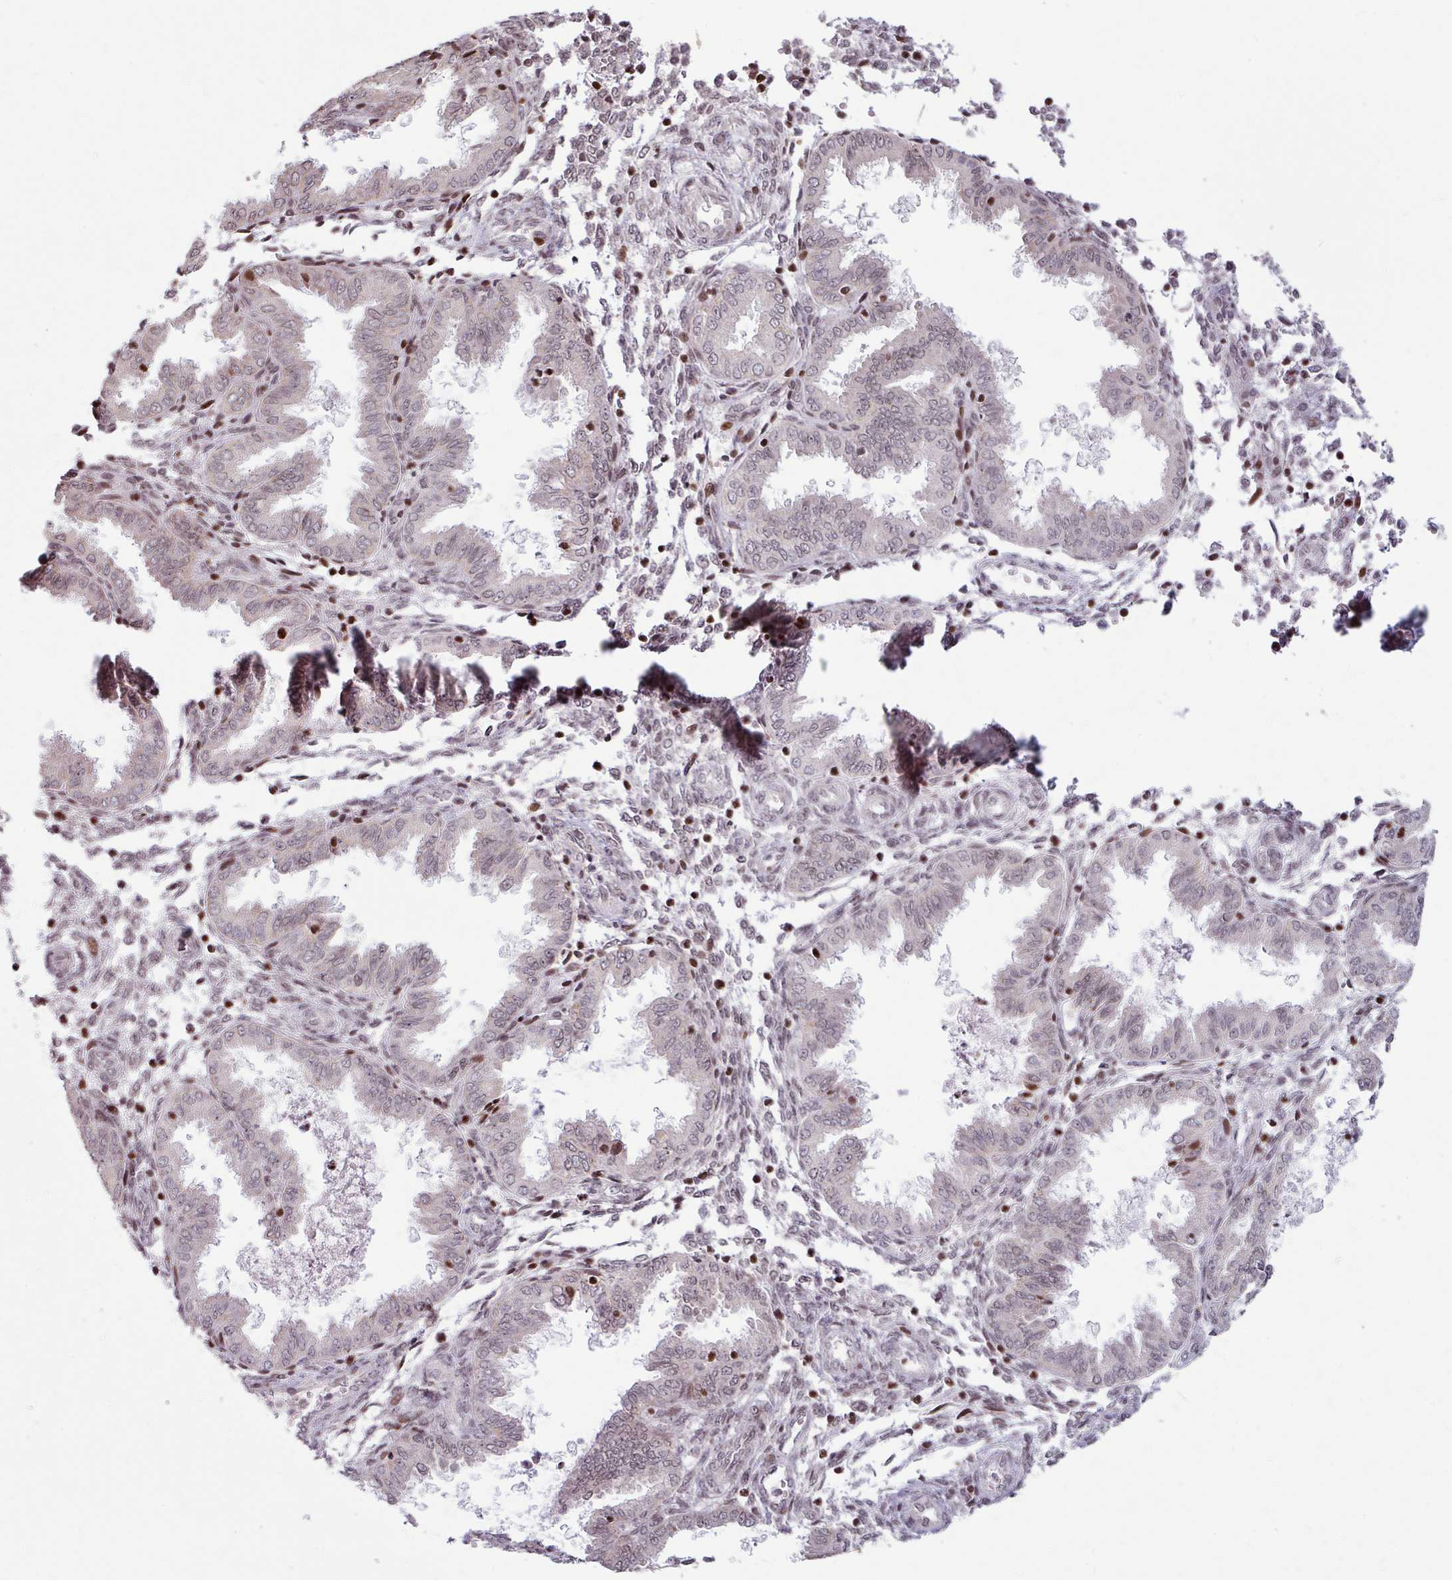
{"staining": {"intensity": "moderate", "quantity": "<25%", "location": "nuclear"}, "tissue": "endometrium", "cell_type": "Cells in endometrial stroma", "image_type": "normal", "snomed": [{"axis": "morphology", "description": "Normal tissue, NOS"}, {"axis": "topography", "description": "Endometrium"}], "caption": "Protein staining shows moderate nuclear positivity in about <25% of cells in endometrial stroma in unremarkable endometrium.", "gene": "NCOR1", "patient": {"sex": "female", "age": 33}}